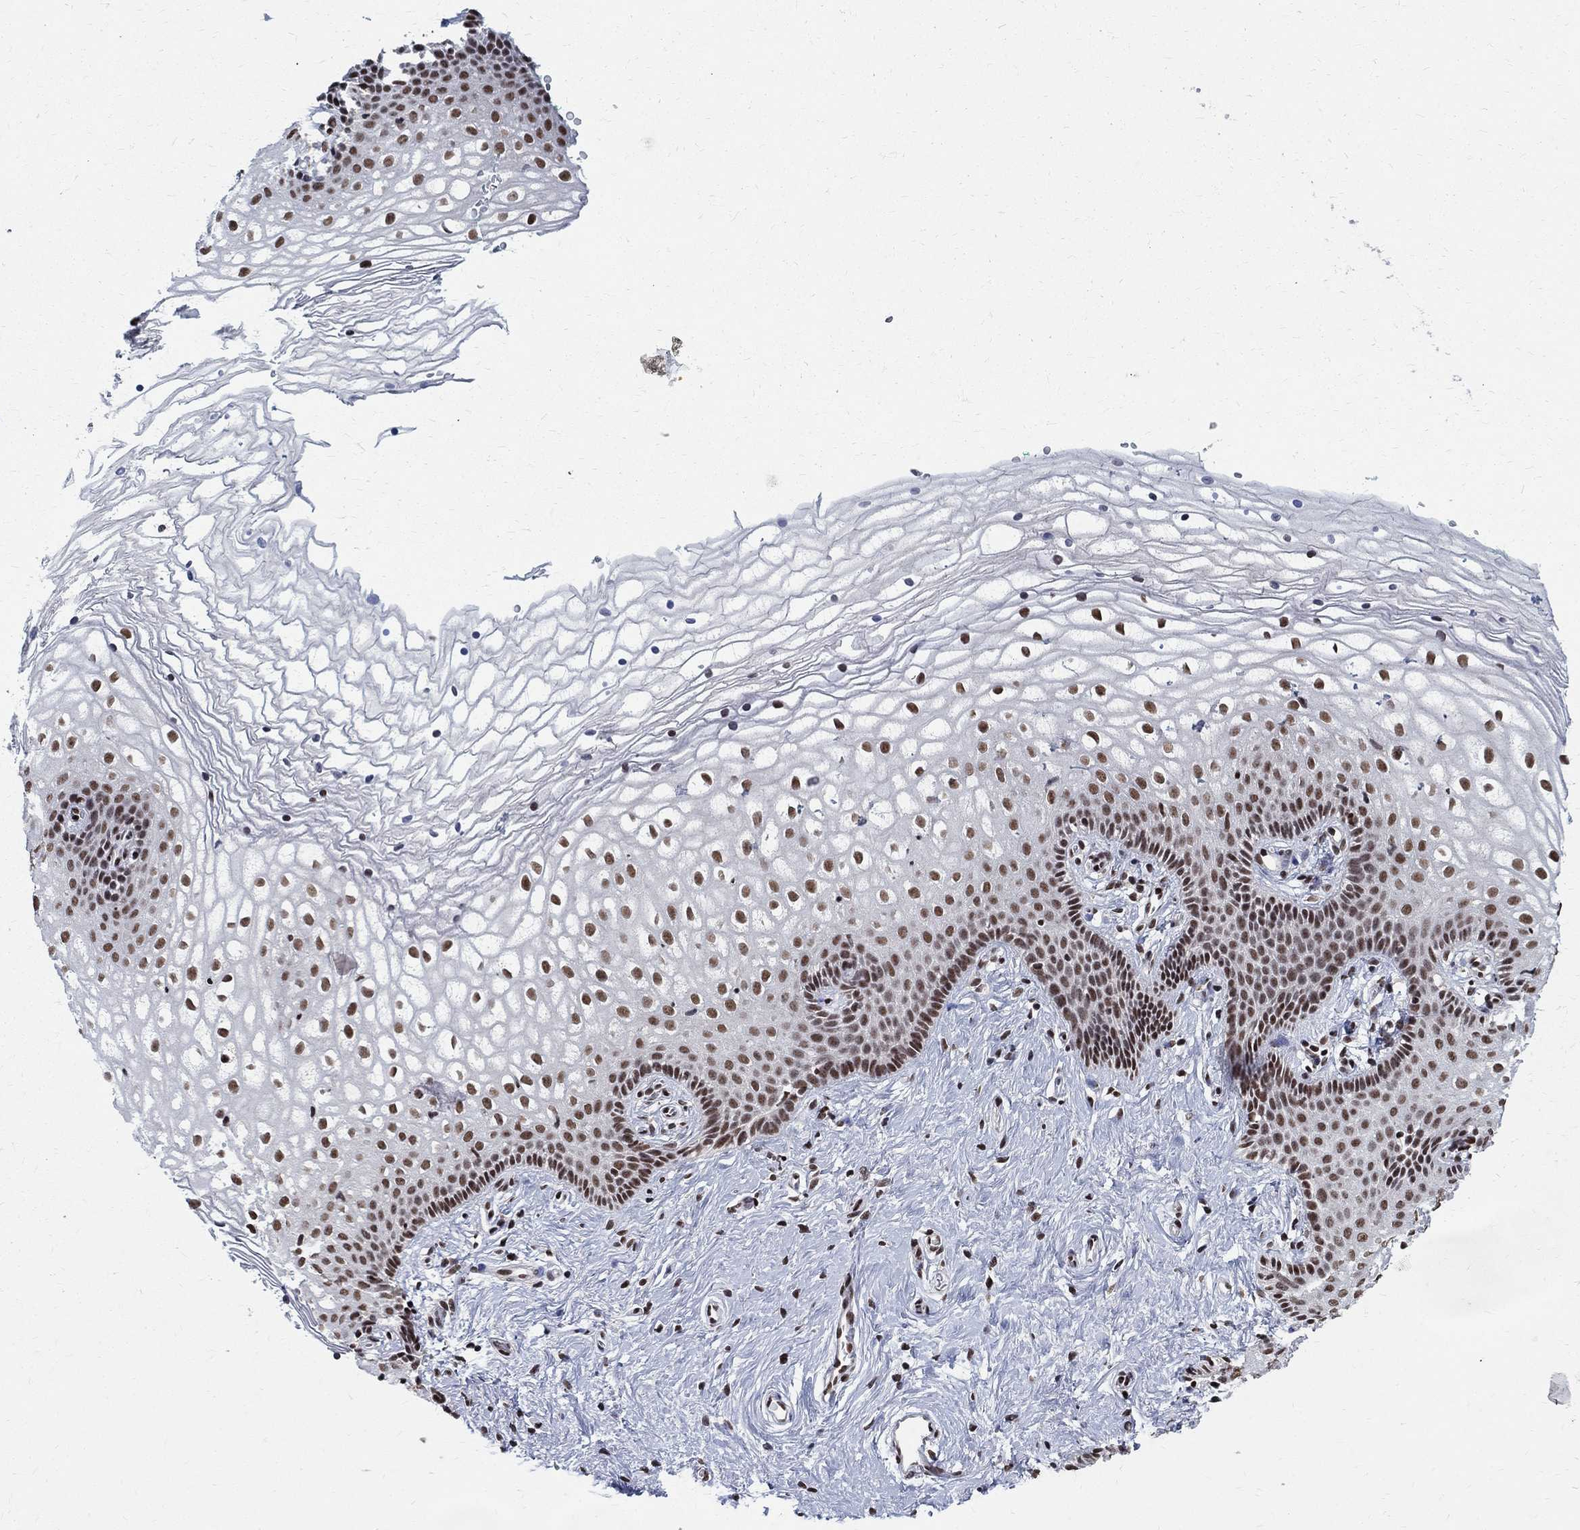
{"staining": {"intensity": "strong", "quantity": "25%-75%", "location": "nuclear"}, "tissue": "vagina", "cell_type": "Squamous epithelial cells", "image_type": "normal", "snomed": [{"axis": "morphology", "description": "Normal tissue, NOS"}, {"axis": "topography", "description": "Vagina"}], "caption": "Approximately 25%-75% of squamous epithelial cells in unremarkable human vagina reveal strong nuclear protein positivity as visualized by brown immunohistochemical staining.", "gene": "FBXO16", "patient": {"sex": "female", "age": 36}}